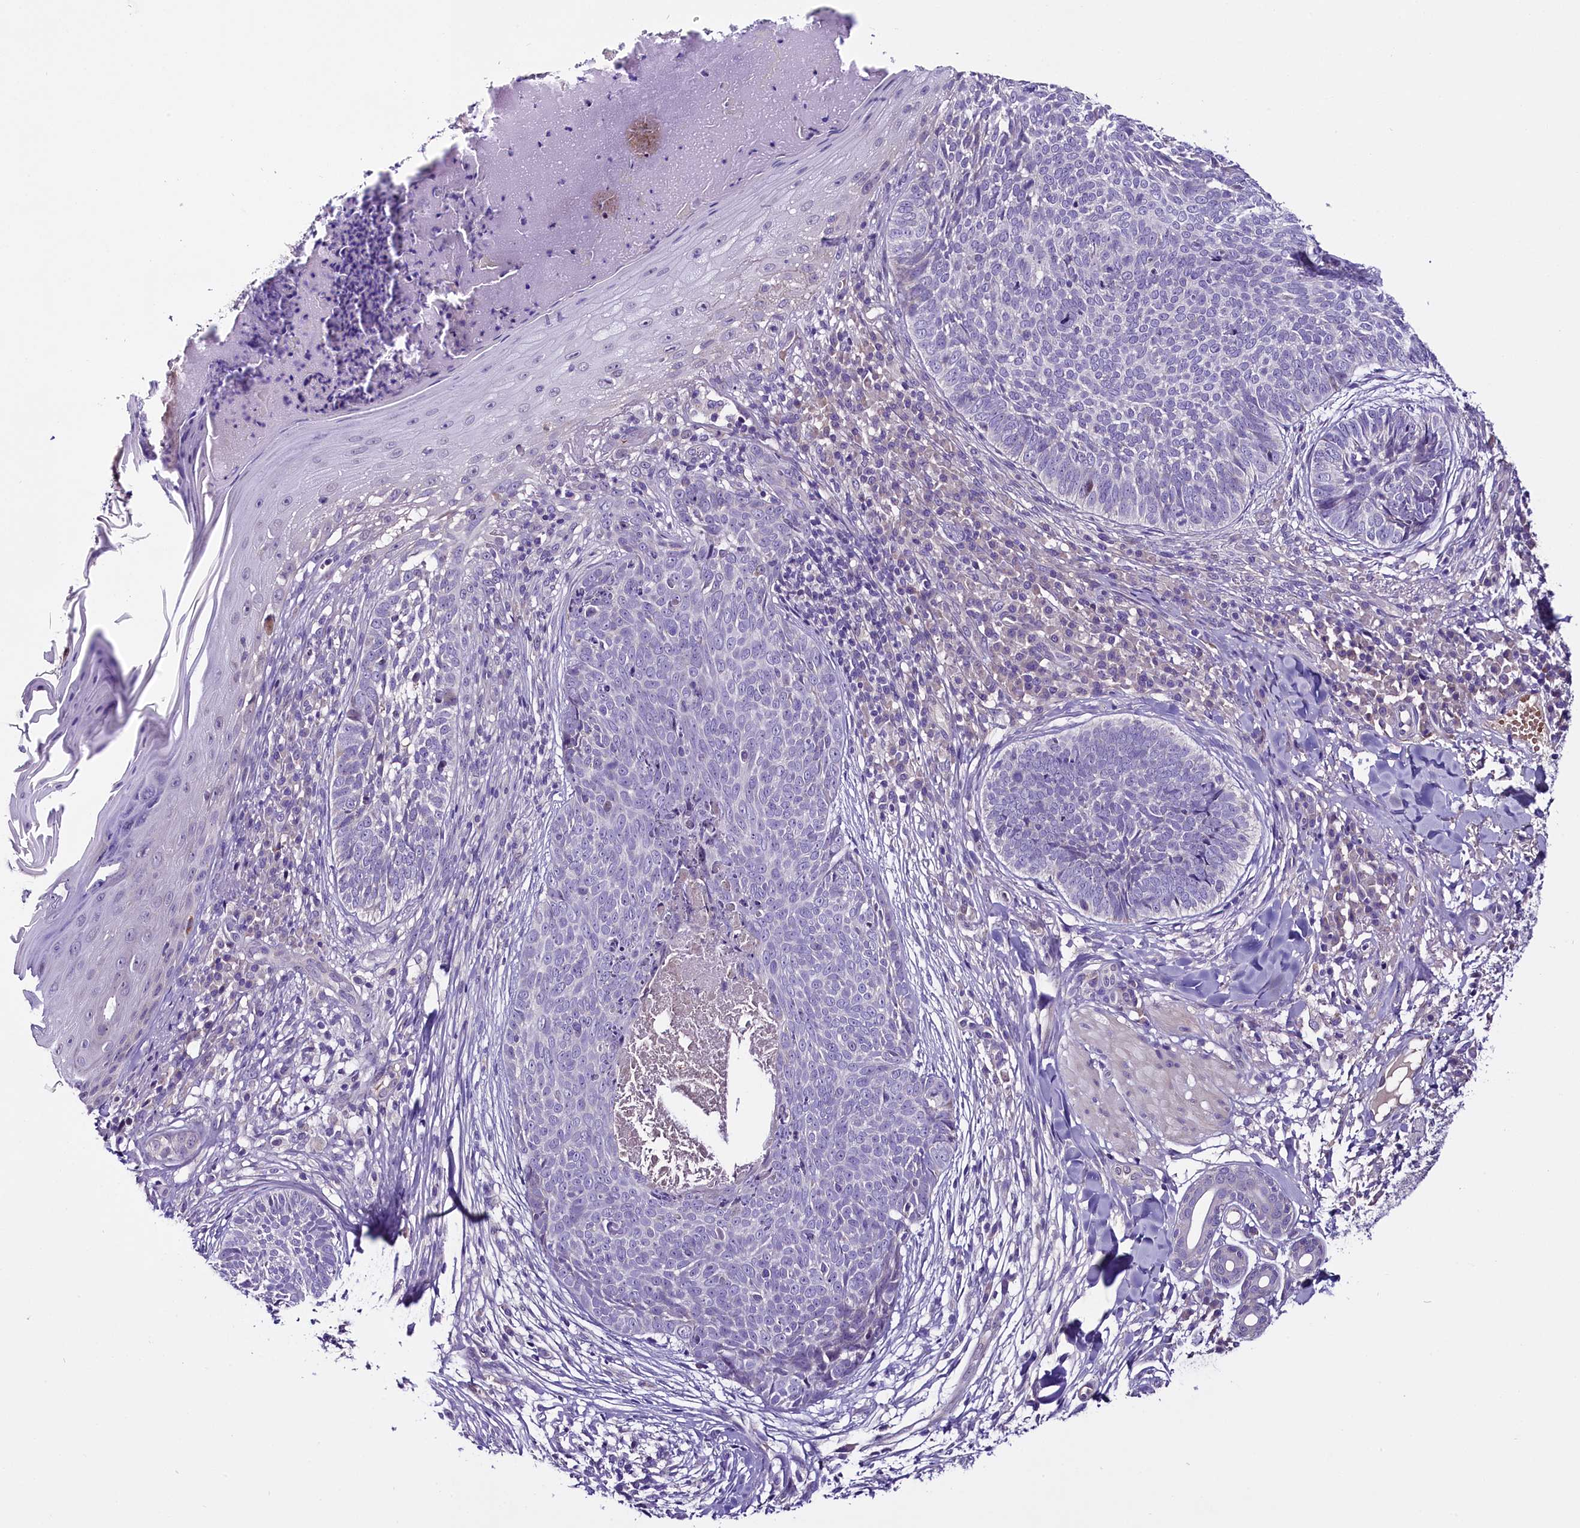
{"staining": {"intensity": "negative", "quantity": "none", "location": "none"}, "tissue": "skin cancer", "cell_type": "Tumor cells", "image_type": "cancer", "snomed": [{"axis": "morphology", "description": "Basal cell carcinoma"}, {"axis": "topography", "description": "Skin"}], "caption": "Immunohistochemistry (IHC) histopathology image of neoplastic tissue: skin cancer stained with DAB (3,3'-diaminobenzidine) reveals no significant protein expression in tumor cells.", "gene": "C9orf40", "patient": {"sex": "female", "age": 61}}